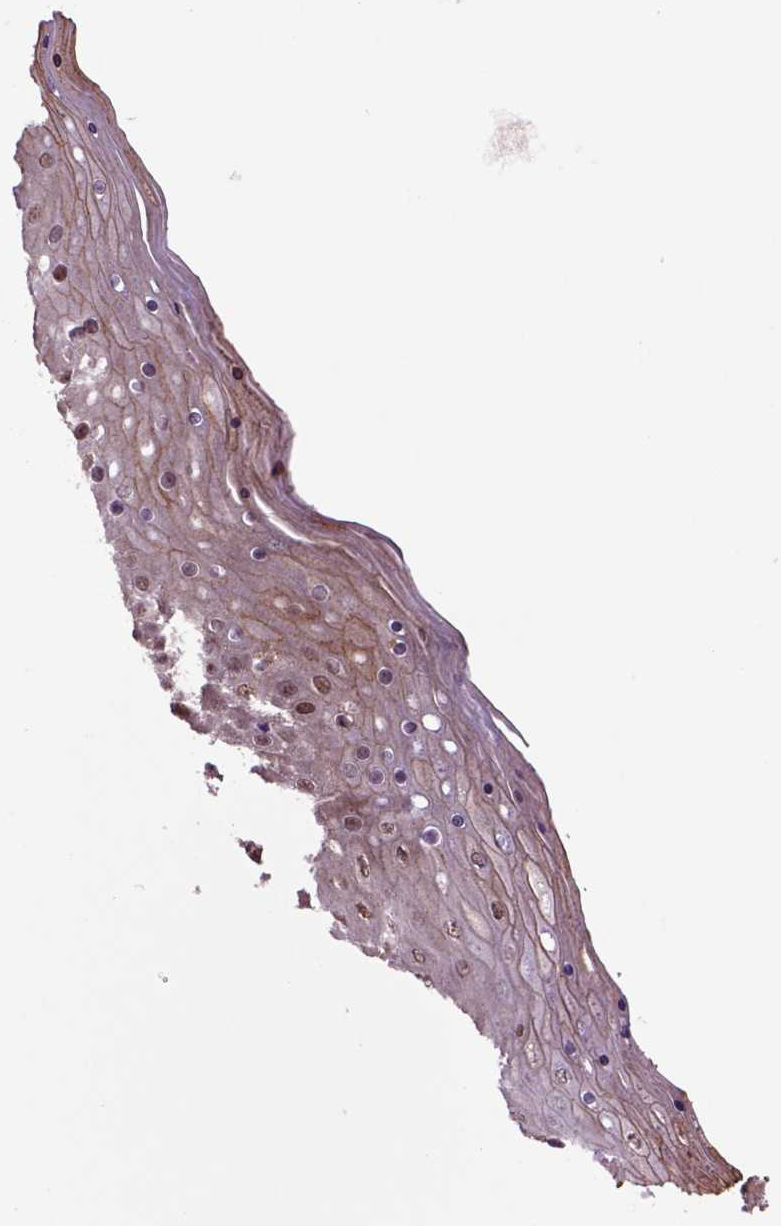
{"staining": {"intensity": "moderate", "quantity": "25%-75%", "location": "cytoplasmic/membranous"}, "tissue": "skin", "cell_type": "Epidermal cells", "image_type": "normal", "snomed": [{"axis": "morphology", "description": "Normal tissue, NOS"}, {"axis": "topography", "description": "Anal"}], "caption": "Unremarkable skin shows moderate cytoplasmic/membranous positivity in about 25%-75% of epidermal cells, visualized by immunohistochemistry.", "gene": "HSPBP1", "patient": {"sex": "female", "age": 46}}